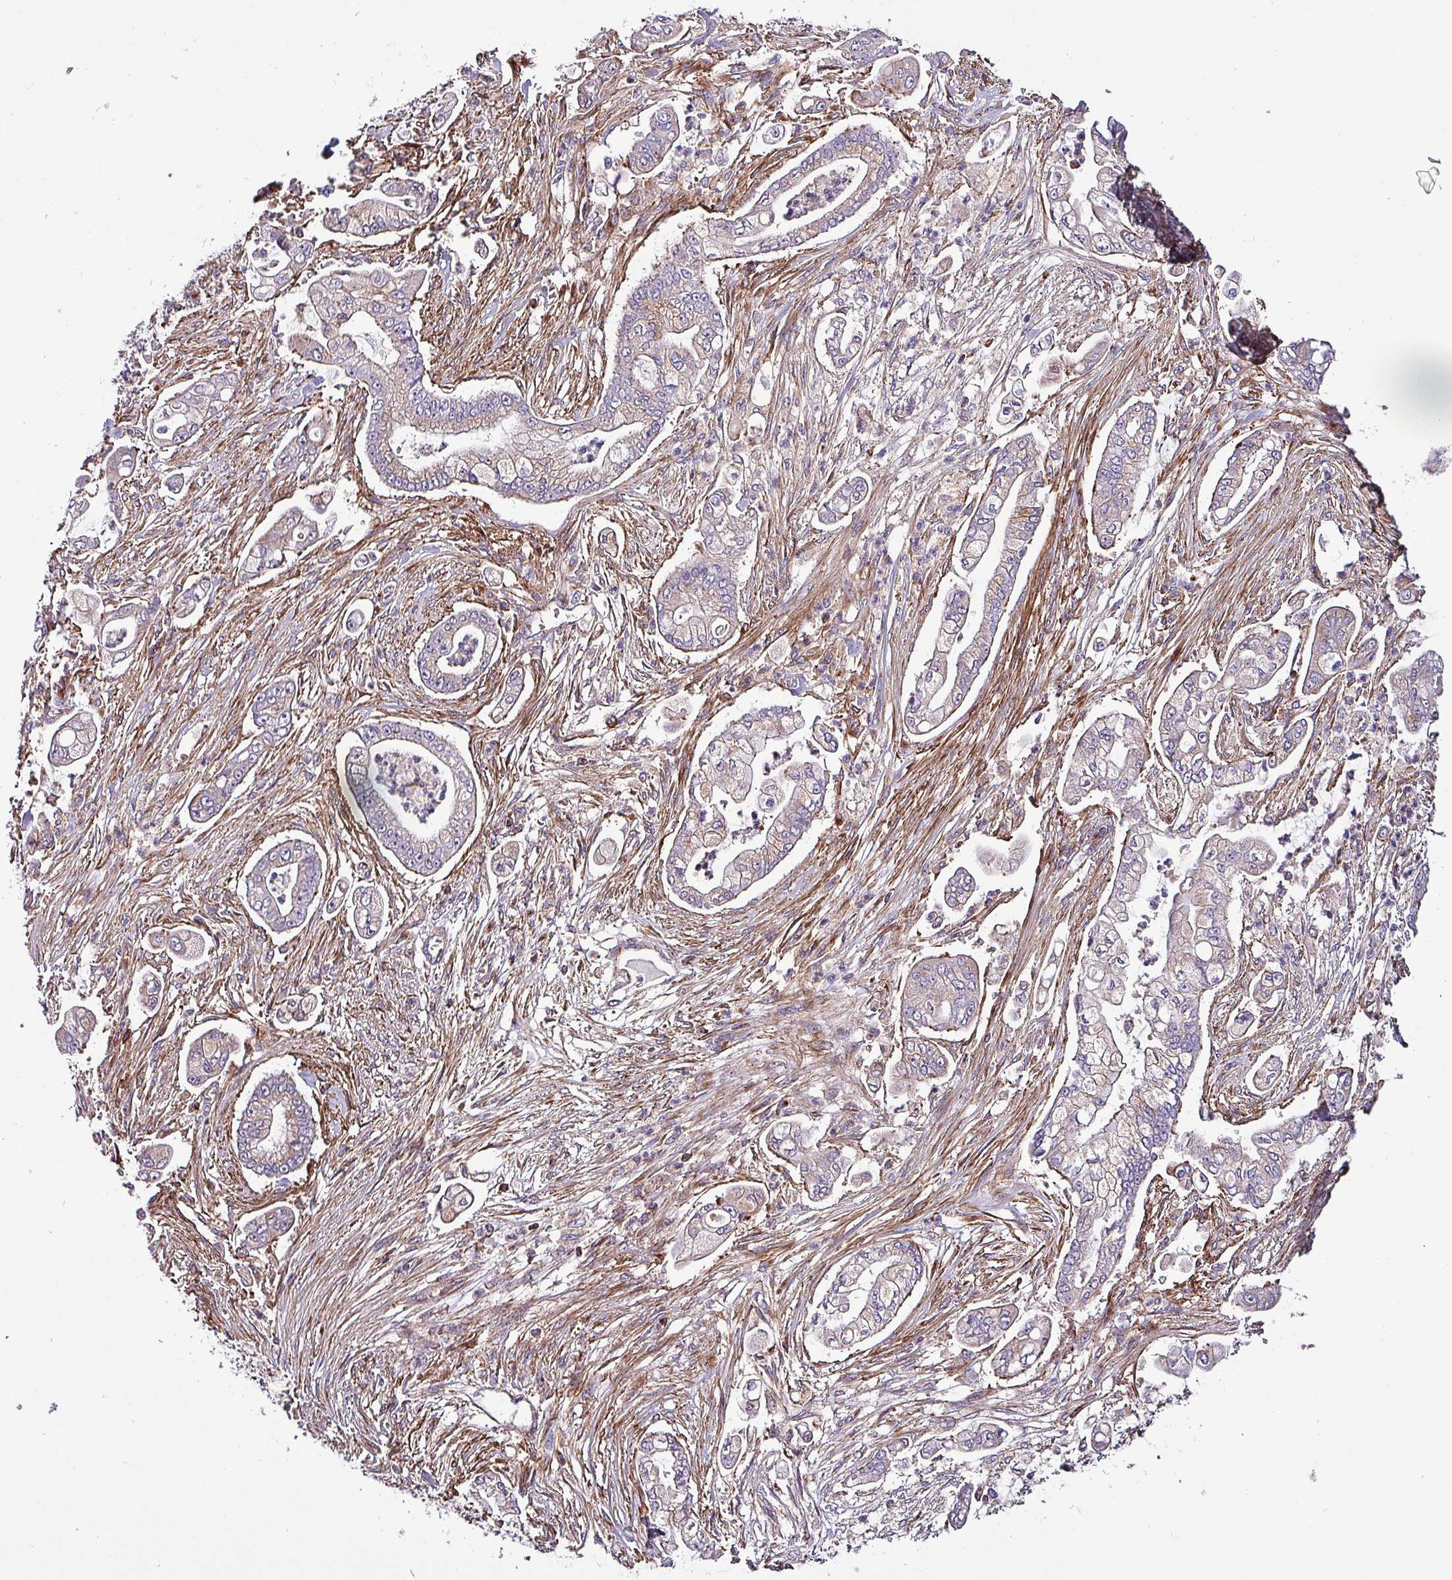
{"staining": {"intensity": "negative", "quantity": "none", "location": "none"}, "tissue": "pancreatic cancer", "cell_type": "Tumor cells", "image_type": "cancer", "snomed": [{"axis": "morphology", "description": "Adenocarcinoma, NOS"}, {"axis": "topography", "description": "Pancreas"}], "caption": "An image of human adenocarcinoma (pancreatic) is negative for staining in tumor cells.", "gene": "VAMP4", "patient": {"sex": "female", "age": 69}}